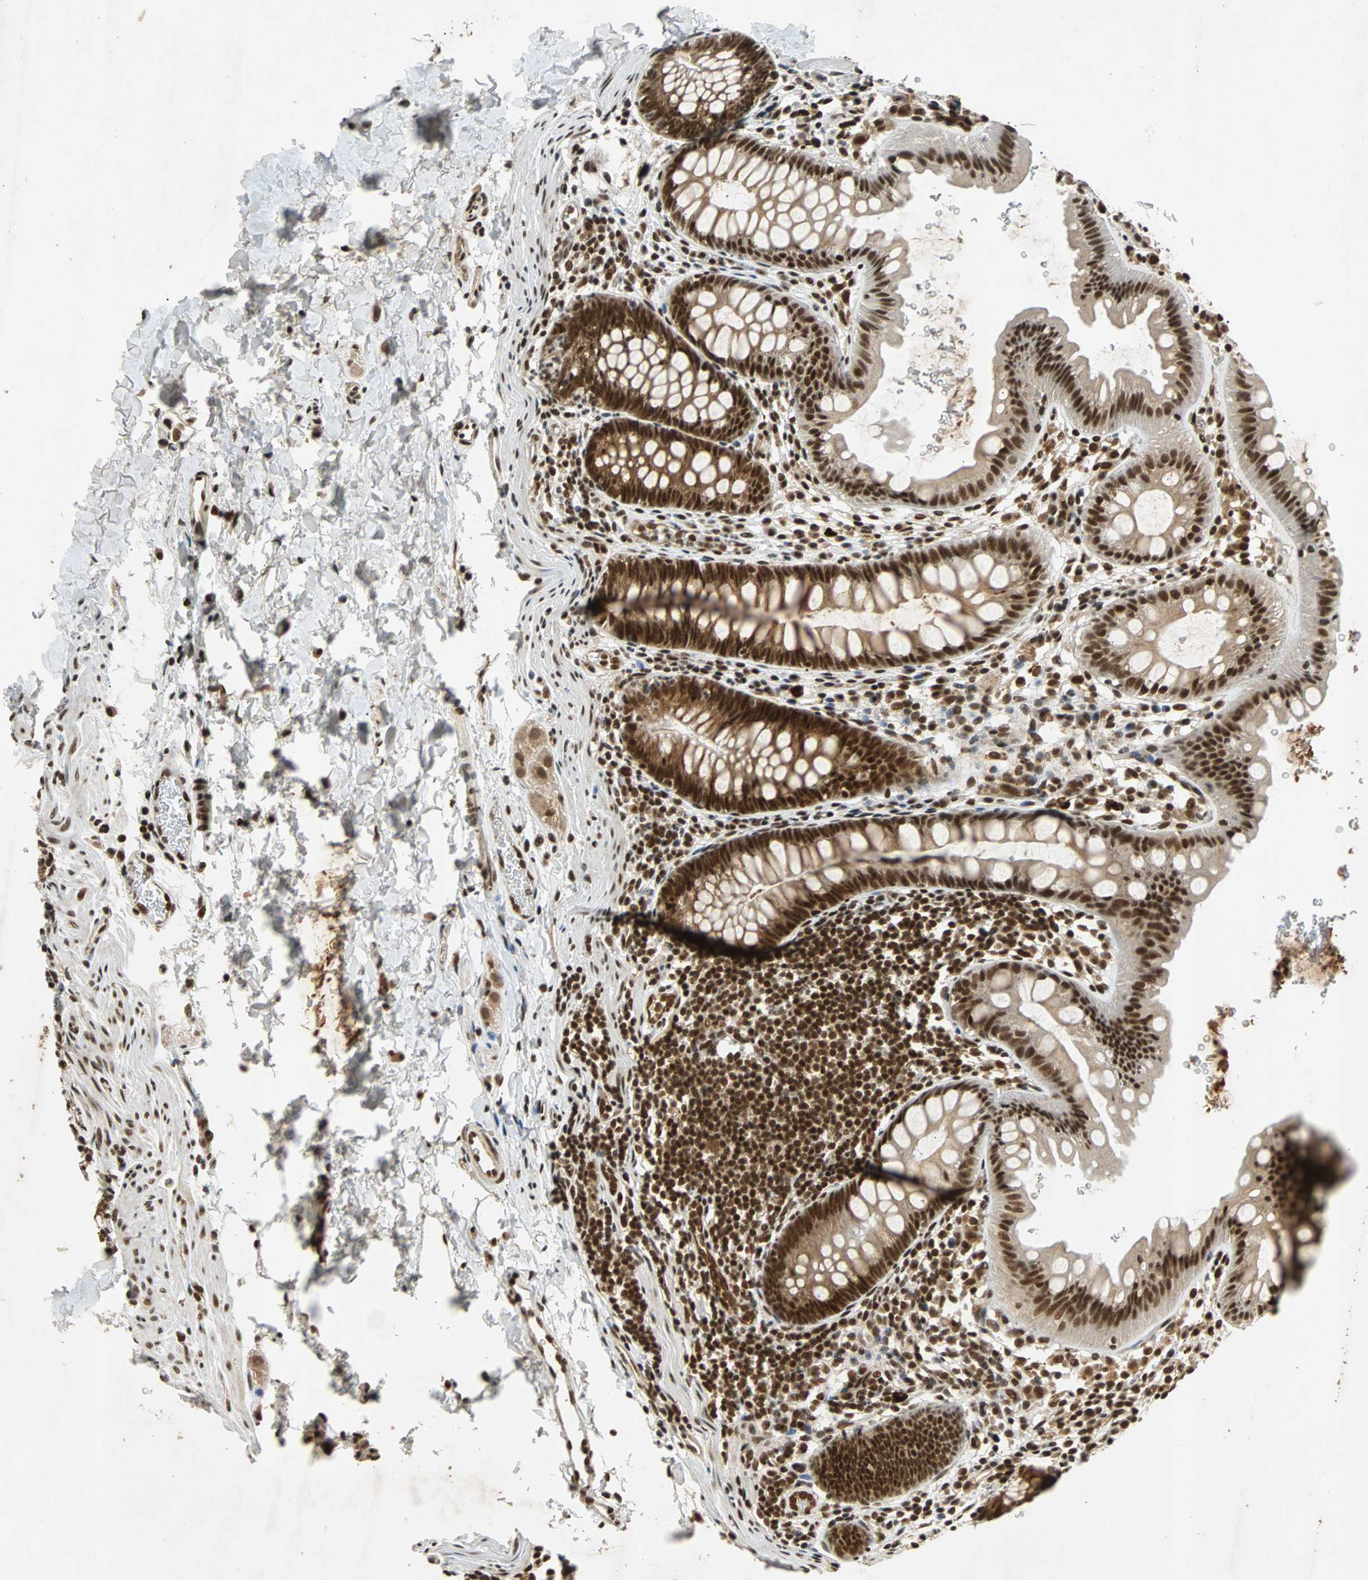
{"staining": {"intensity": "strong", "quantity": ">75%", "location": "nuclear"}, "tissue": "rectum", "cell_type": "Glandular cells", "image_type": "normal", "snomed": [{"axis": "morphology", "description": "Normal tissue, NOS"}, {"axis": "topography", "description": "Rectum"}], "caption": "Immunohistochemistry histopathology image of benign rectum: rectum stained using immunohistochemistry shows high levels of strong protein expression localized specifically in the nuclear of glandular cells, appearing as a nuclear brown color.", "gene": "TAF5", "patient": {"sex": "female", "age": 24}}